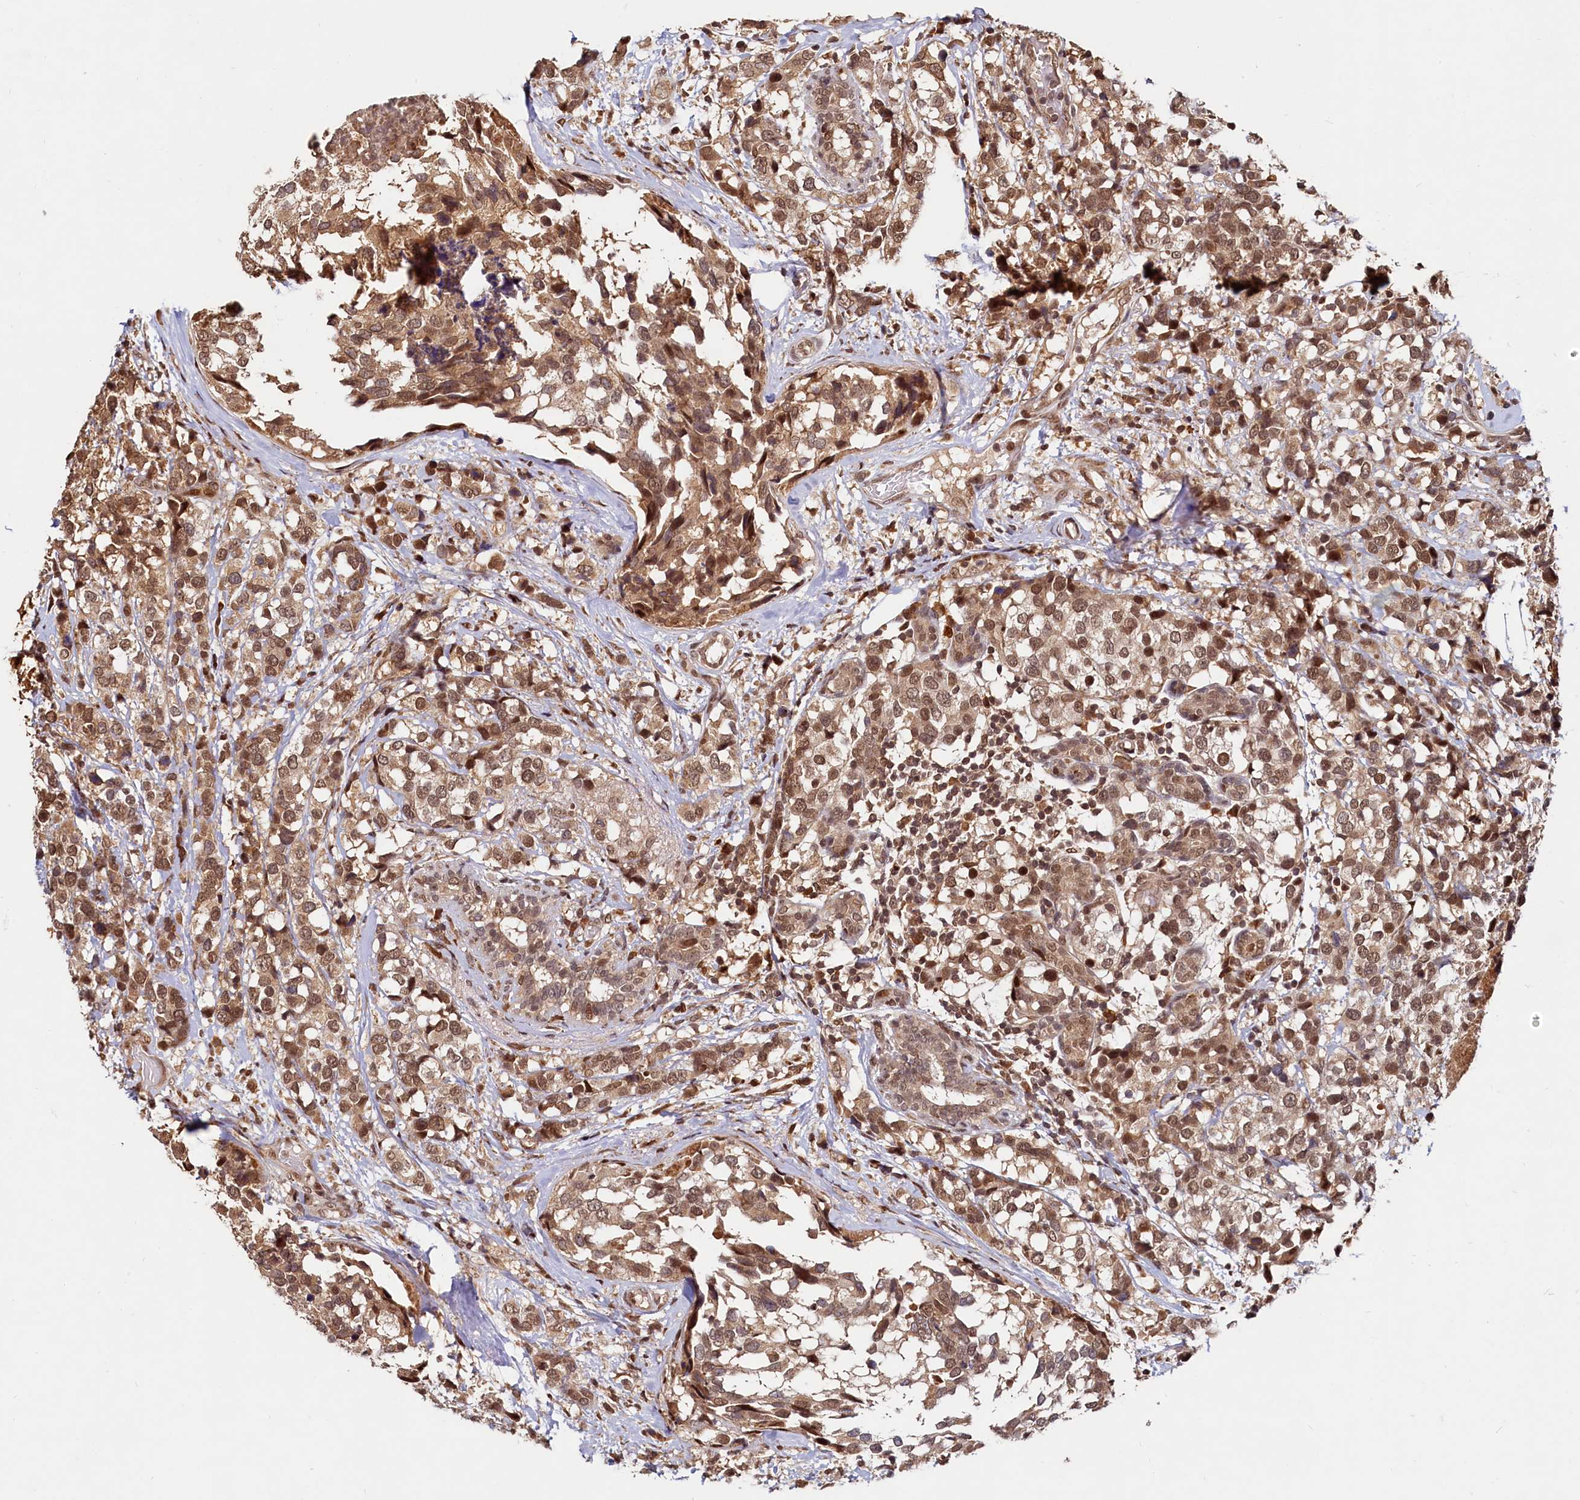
{"staining": {"intensity": "moderate", "quantity": ">75%", "location": "cytoplasmic/membranous,nuclear"}, "tissue": "breast cancer", "cell_type": "Tumor cells", "image_type": "cancer", "snomed": [{"axis": "morphology", "description": "Lobular carcinoma"}, {"axis": "topography", "description": "Breast"}], "caption": "Human breast lobular carcinoma stained for a protein (brown) displays moderate cytoplasmic/membranous and nuclear positive positivity in approximately >75% of tumor cells.", "gene": "TRAPPC4", "patient": {"sex": "female", "age": 59}}